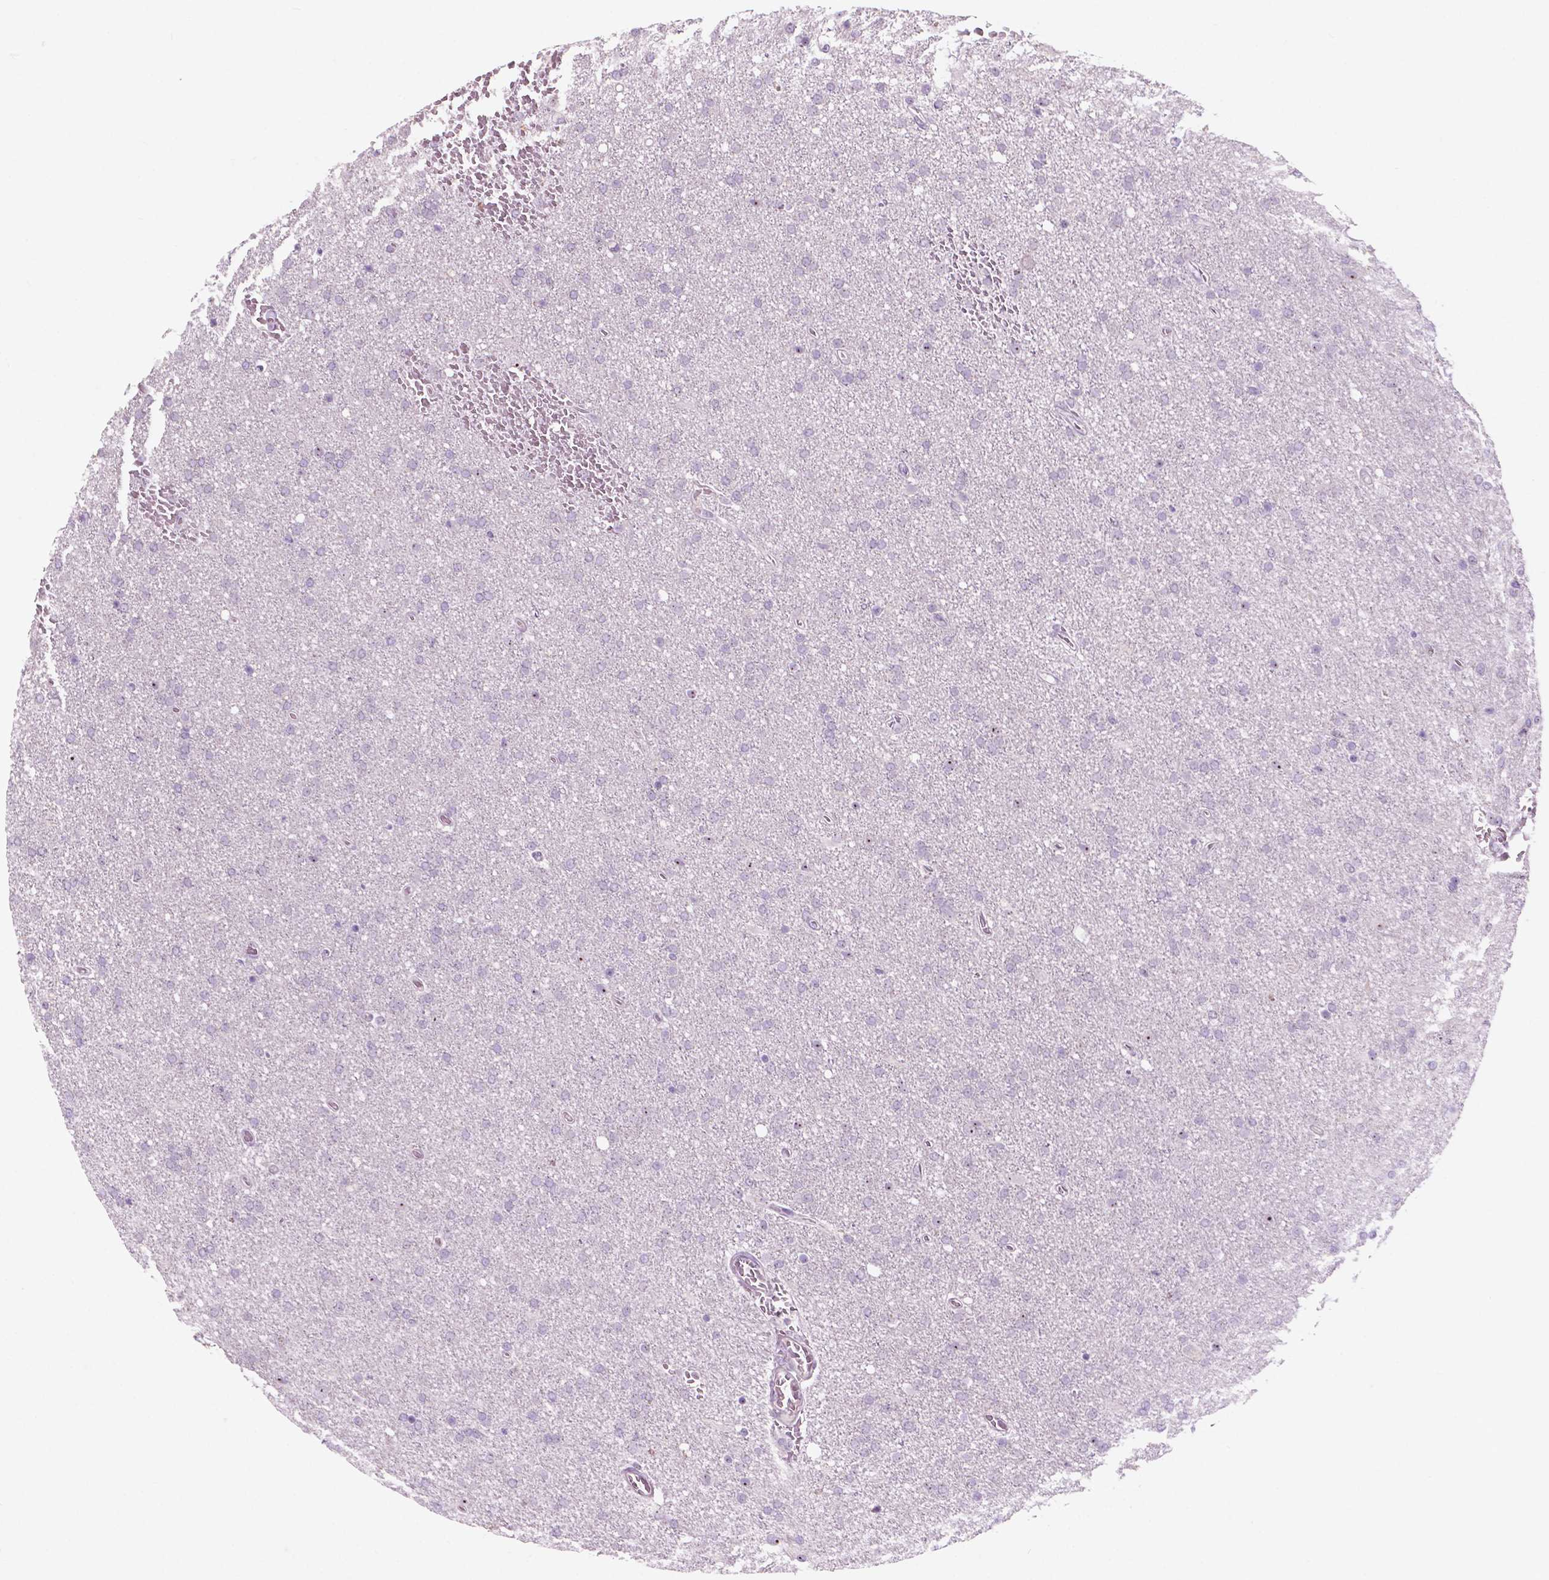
{"staining": {"intensity": "negative", "quantity": "none", "location": "none"}, "tissue": "glioma", "cell_type": "Tumor cells", "image_type": "cancer", "snomed": [{"axis": "morphology", "description": "Glioma, malignant, High grade"}, {"axis": "topography", "description": "Cerebral cortex"}], "caption": "This micrograph is of high-grade glioma (malignant) stained with IHC to label a protein in brown with the nuclei are counter-stained blue. There is no positivity in tumor cells.", "gene": "ZNF853", "patient": {"sex": "male", "age": 70}}